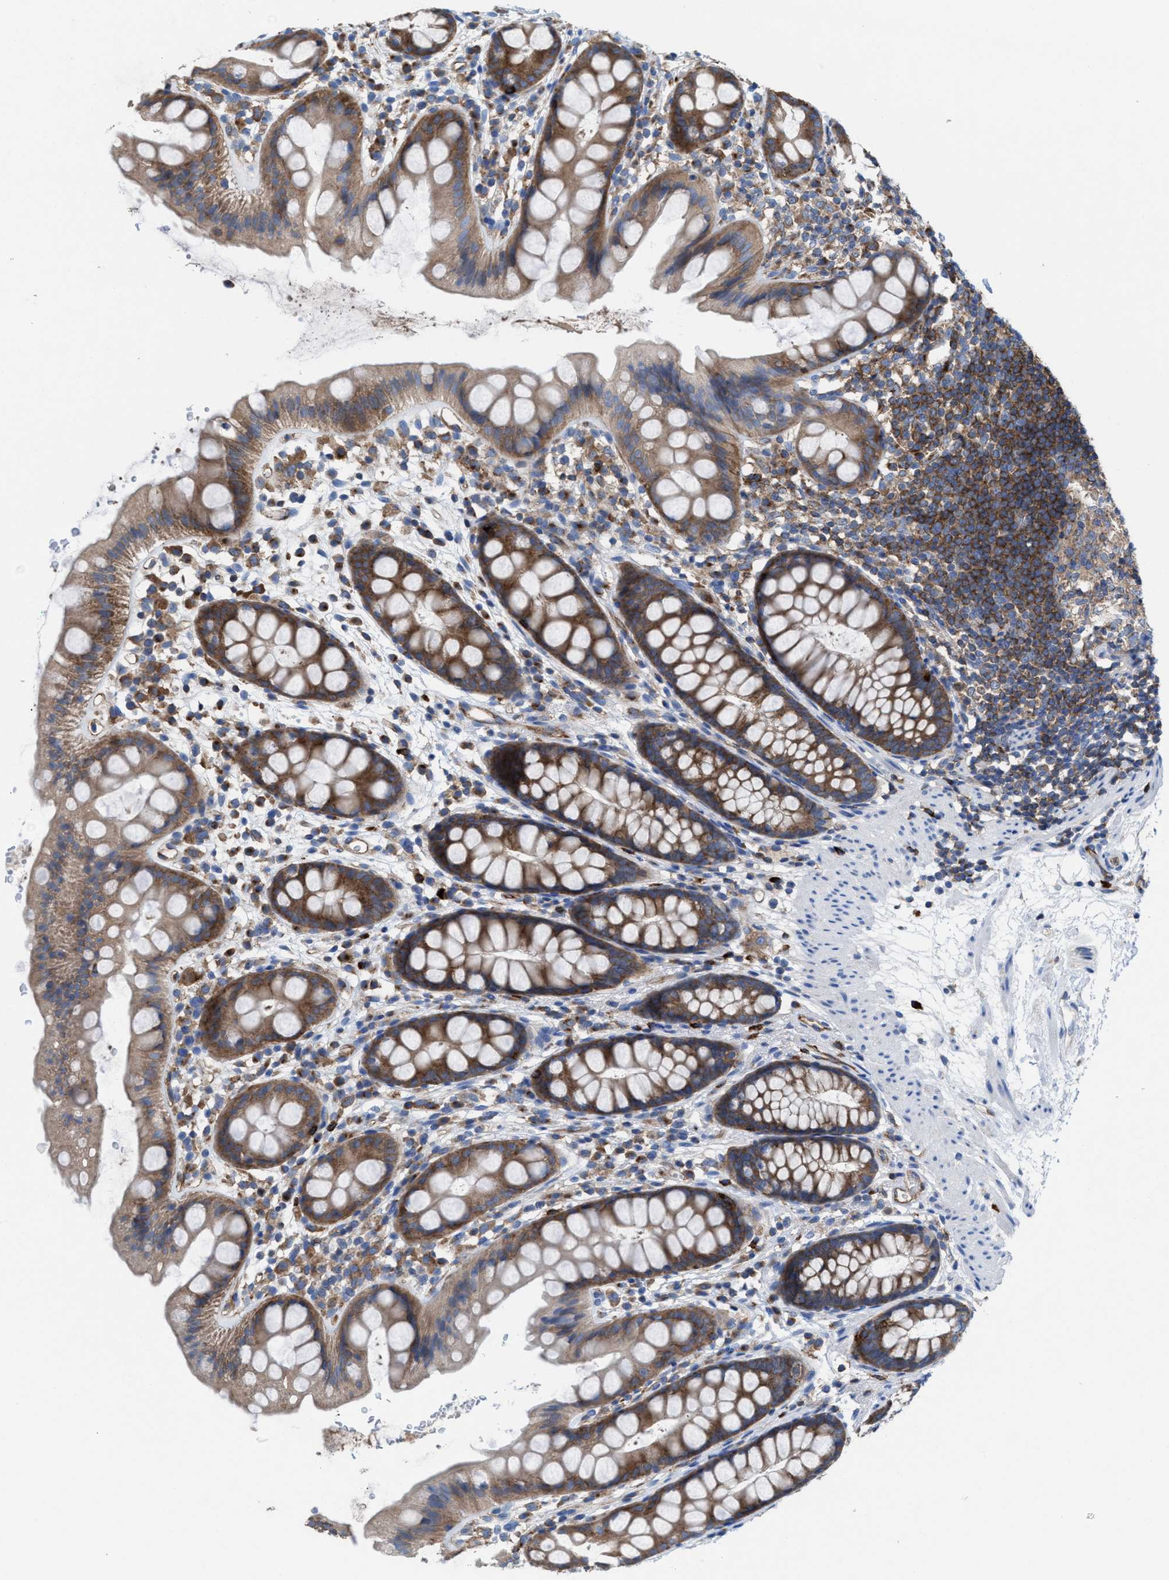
{"staining": {"intensity": "moderate", "quantity": ">75%", "location": "cytoplasmic/membranous"}, "tissue": "rectum", "cell_type": "Glandular cells", "image_type": "normal", "snomed": [{"axis": "morphology", "description": "Normal tissue, NOS"}, {"axis": "topography", "description": "Rectum"}], "caption": "Unremarkable rectum was stained to show a protein in brown. There is medium levels of moderate cytoplasmic/membranous positivity in approximately >75% of glandular cells.", "gene": "NYAP1", "patient": {"sex": "female", "age": 65}}